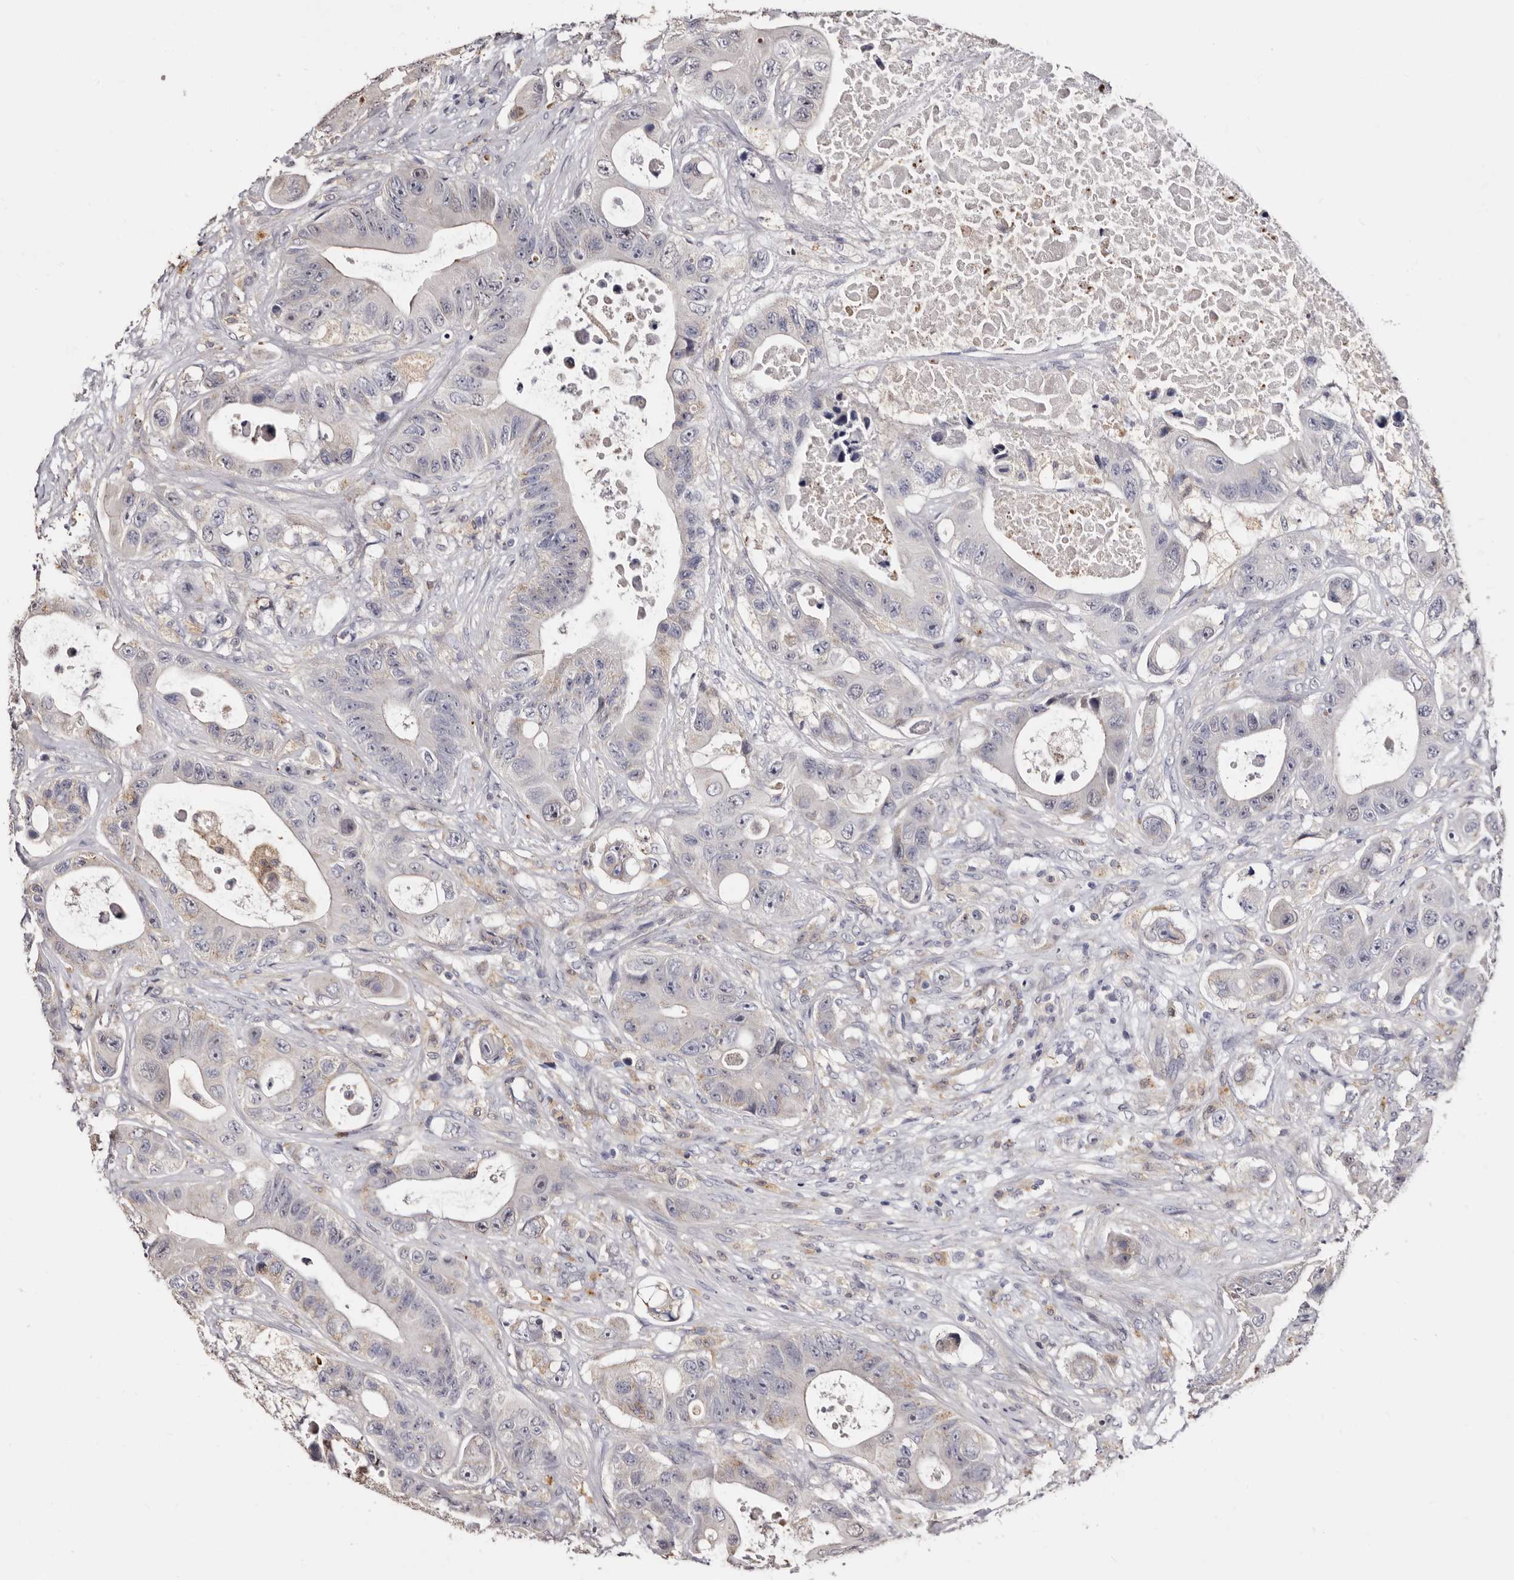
{"staining": {"intensity": "negative", "quantity": "none", "location": "none"}, "tissue": "colorectal cancer", "cell_type": "Tumor cells", "image_type": "cancer", "snomed": [{"axis": "morphology", "description": "Adenocarcinoma, NOS"}, {"axis": "topography", "description": "Colon"}], "caption": "DAB immunohistochemical staining of adenocarcinoma (colorectal) reveals no significant expression in tumor cells.", "gene": "PTAFR", "patient": {"sex": "female", "age": 46}}